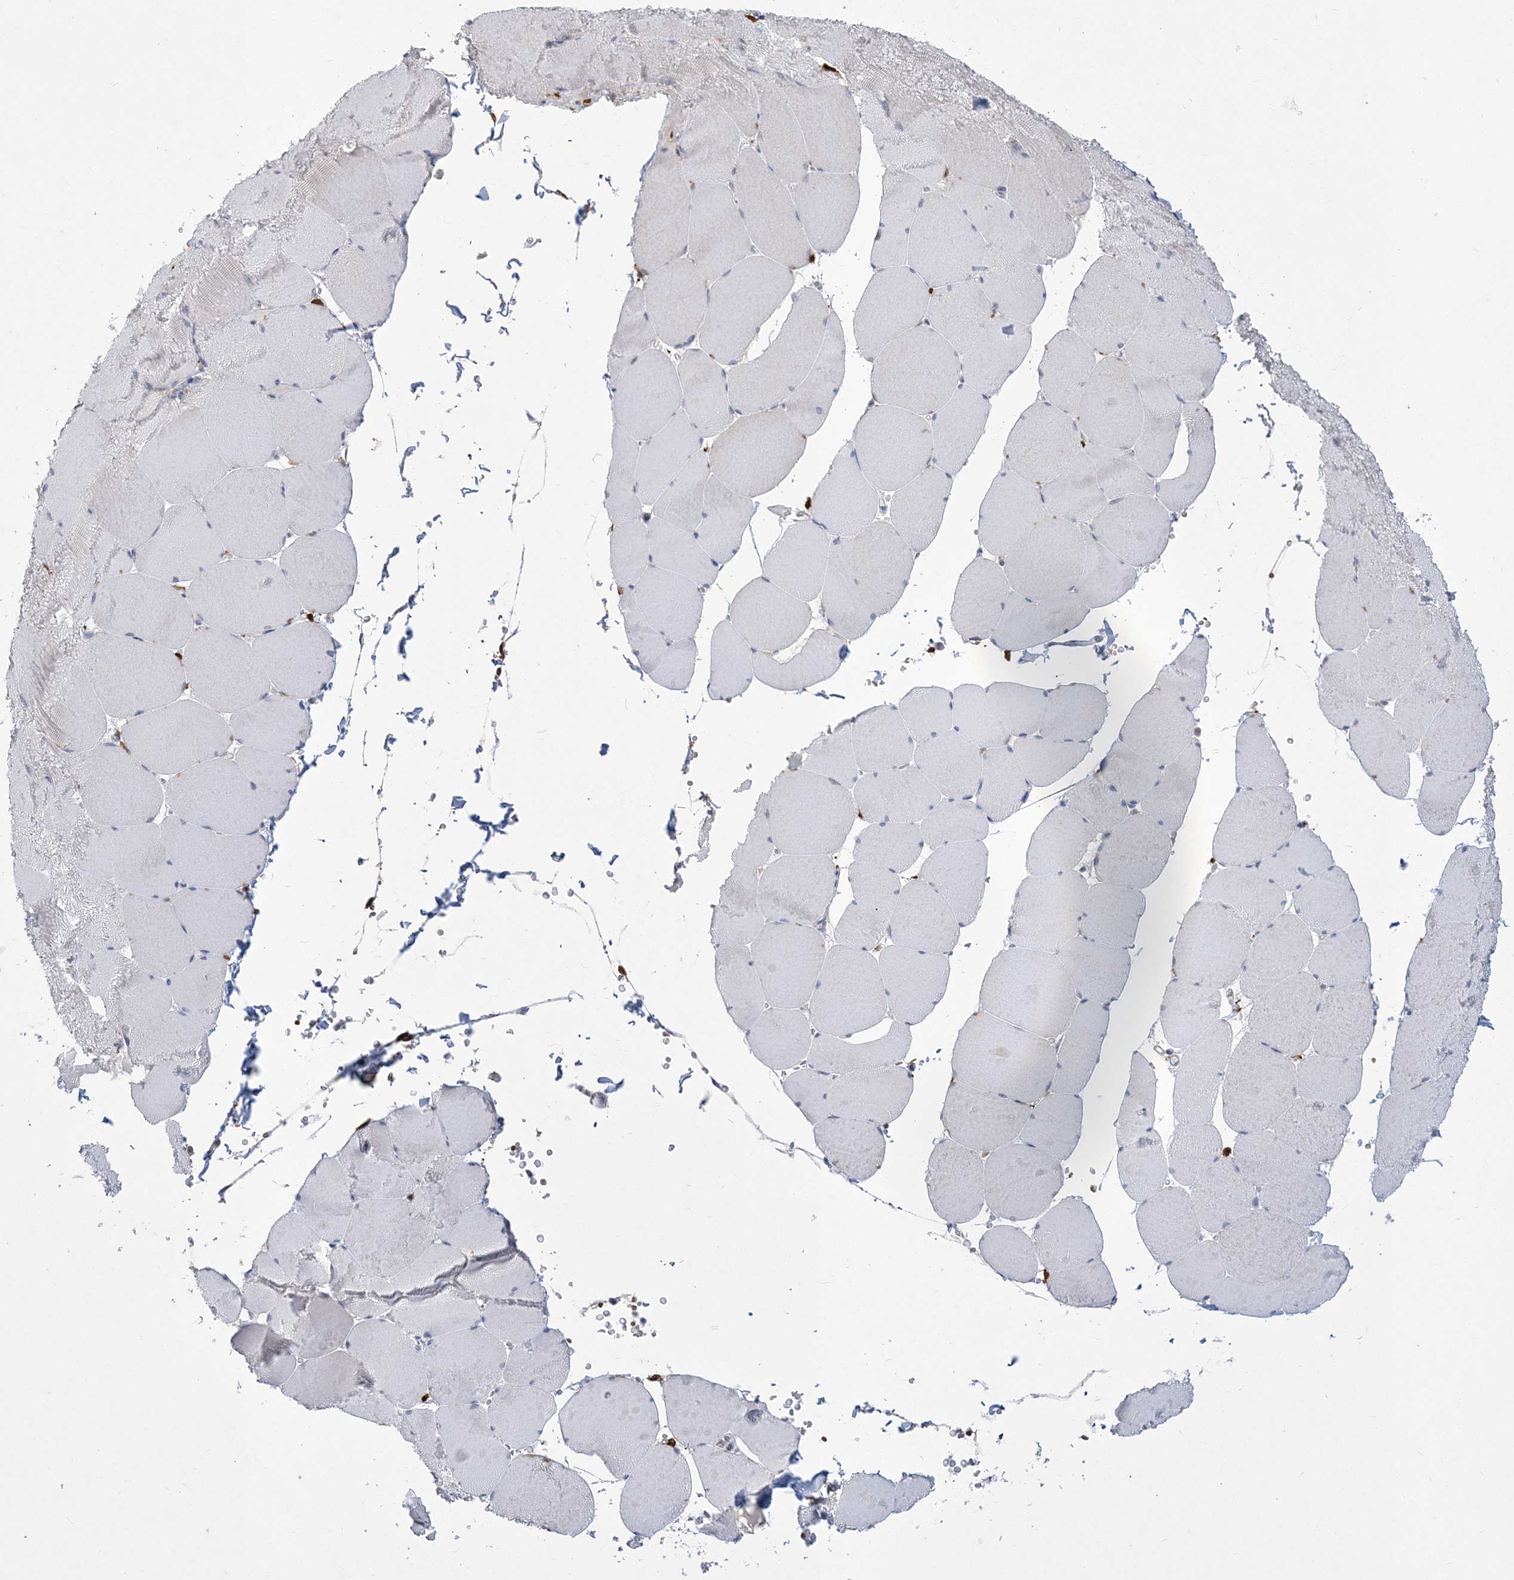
{"staining": {"intensity": "negative", "quantity": "none", "location": "none"}, "tissue": "skeletal muscle", "cell_type": "Myocytes", "image_type": "normal", "snomed": [{"axis": "morphology", "description": "Normal tissue, NOS"}, {"axis": "topography", "description": "Skeletal muscle"}, {"axis": "topography", "description": "Head-Neck"}], "caption": "Histopathology image shows no significant protein staining in myocytes of benign skeletal muscle. (DAB (3,3'-diaminobenzidine) IHC, high magnification).", "gene": "TSPEAR", "patient": {"sex": "male", "age": 66}}